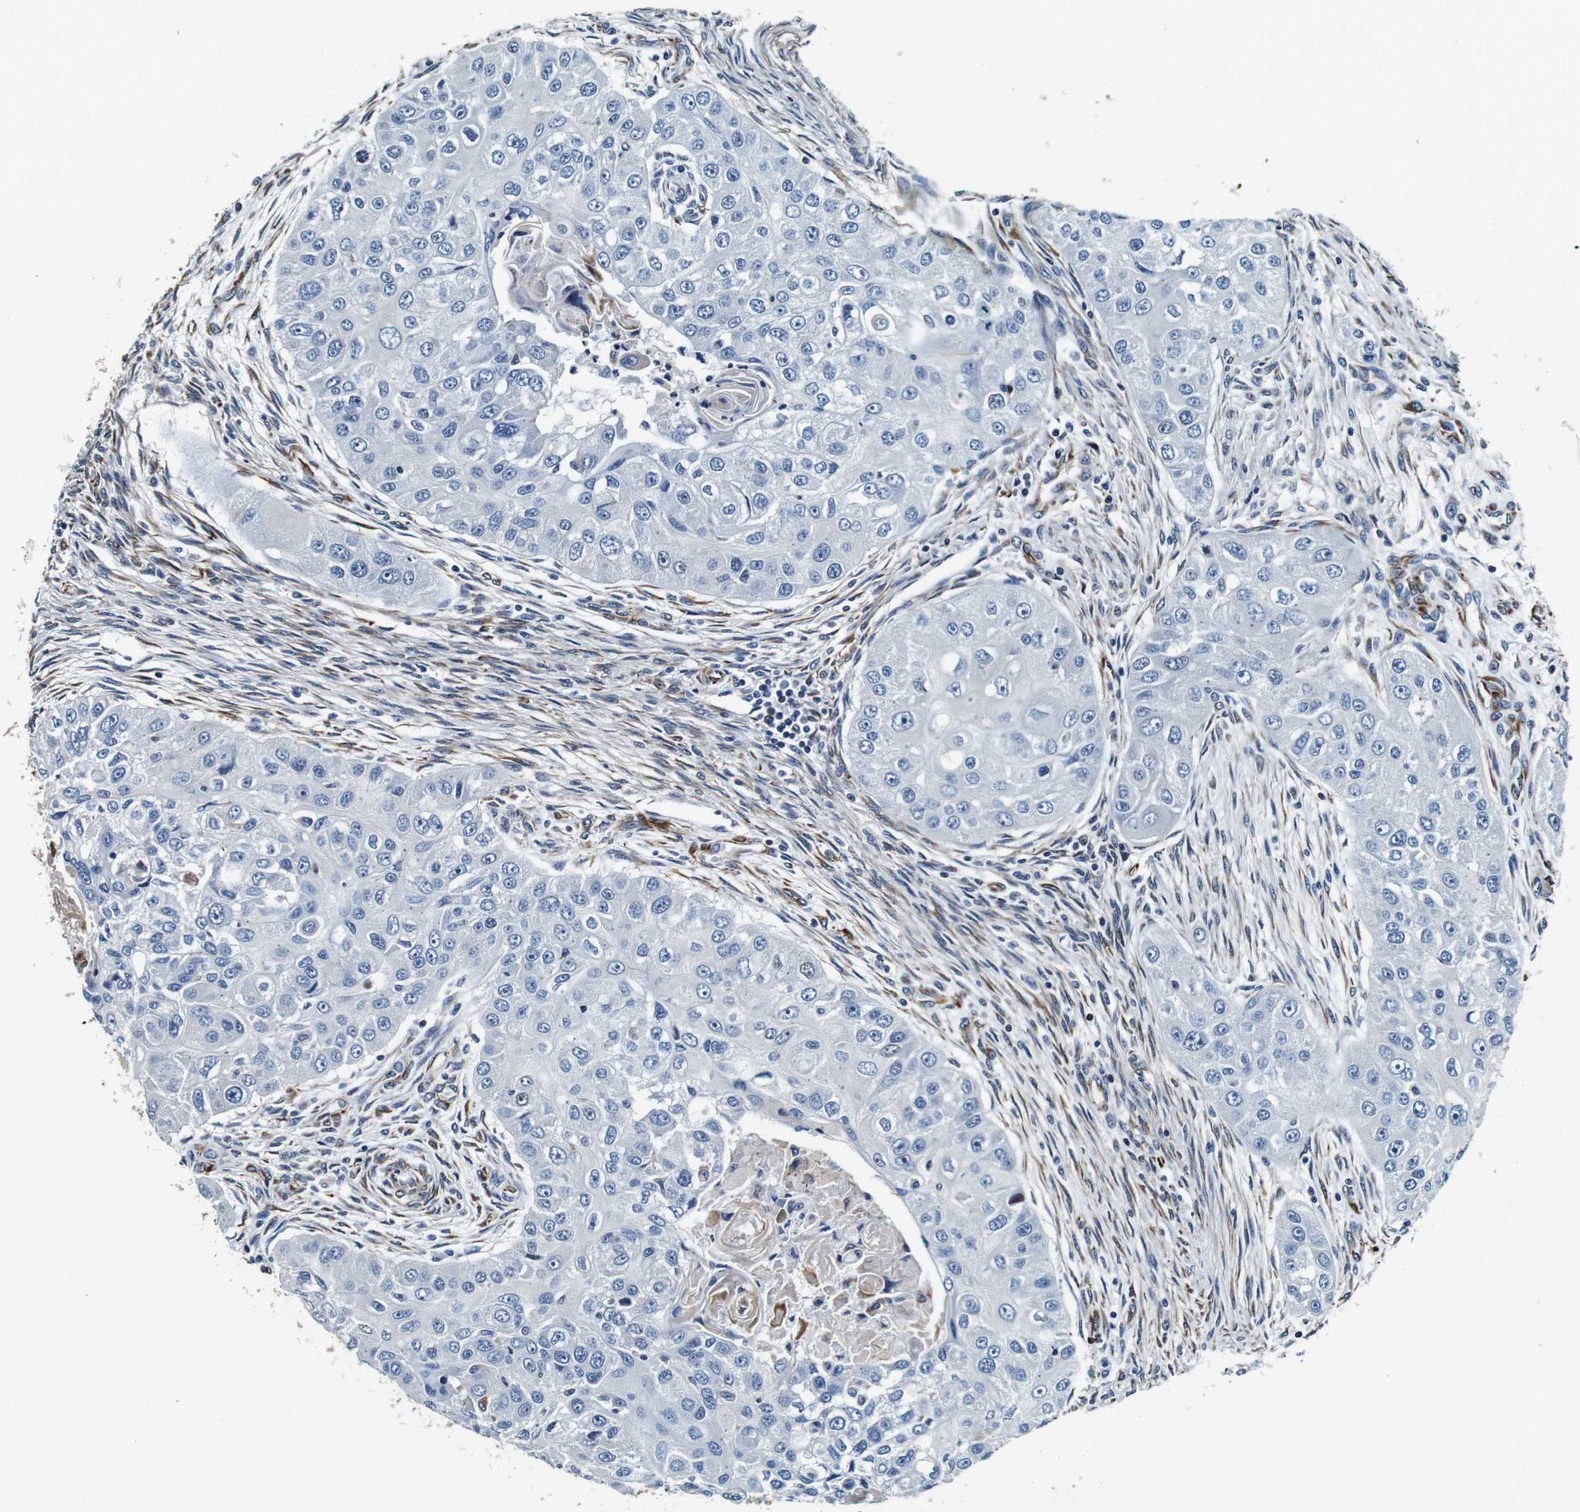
{"staining": {"intensity": "negative", "quantity": "none", "location": "none"}, "tissue": "head and neck cancer", "cell_type": "Tumor cells", "image_type": "cancer", "snomed": [{"axis": "morphology", "description": "Normal tissue, NOS"}, {"axis": "morphology", "description": "Squamous cell carcinoma, NOS"}, {"axis": "topography", "description": "Skeletal muscle"}, {"axis": "topography", "description": "Head-Neck"}], "caption": "This is an immunohistochemistry (IHC) image of squamous cell carcinoma (head and neck). There is no expression in tumor cells.", "gene": "GJE1", "patient": {"sex": "male", "age": 51}}